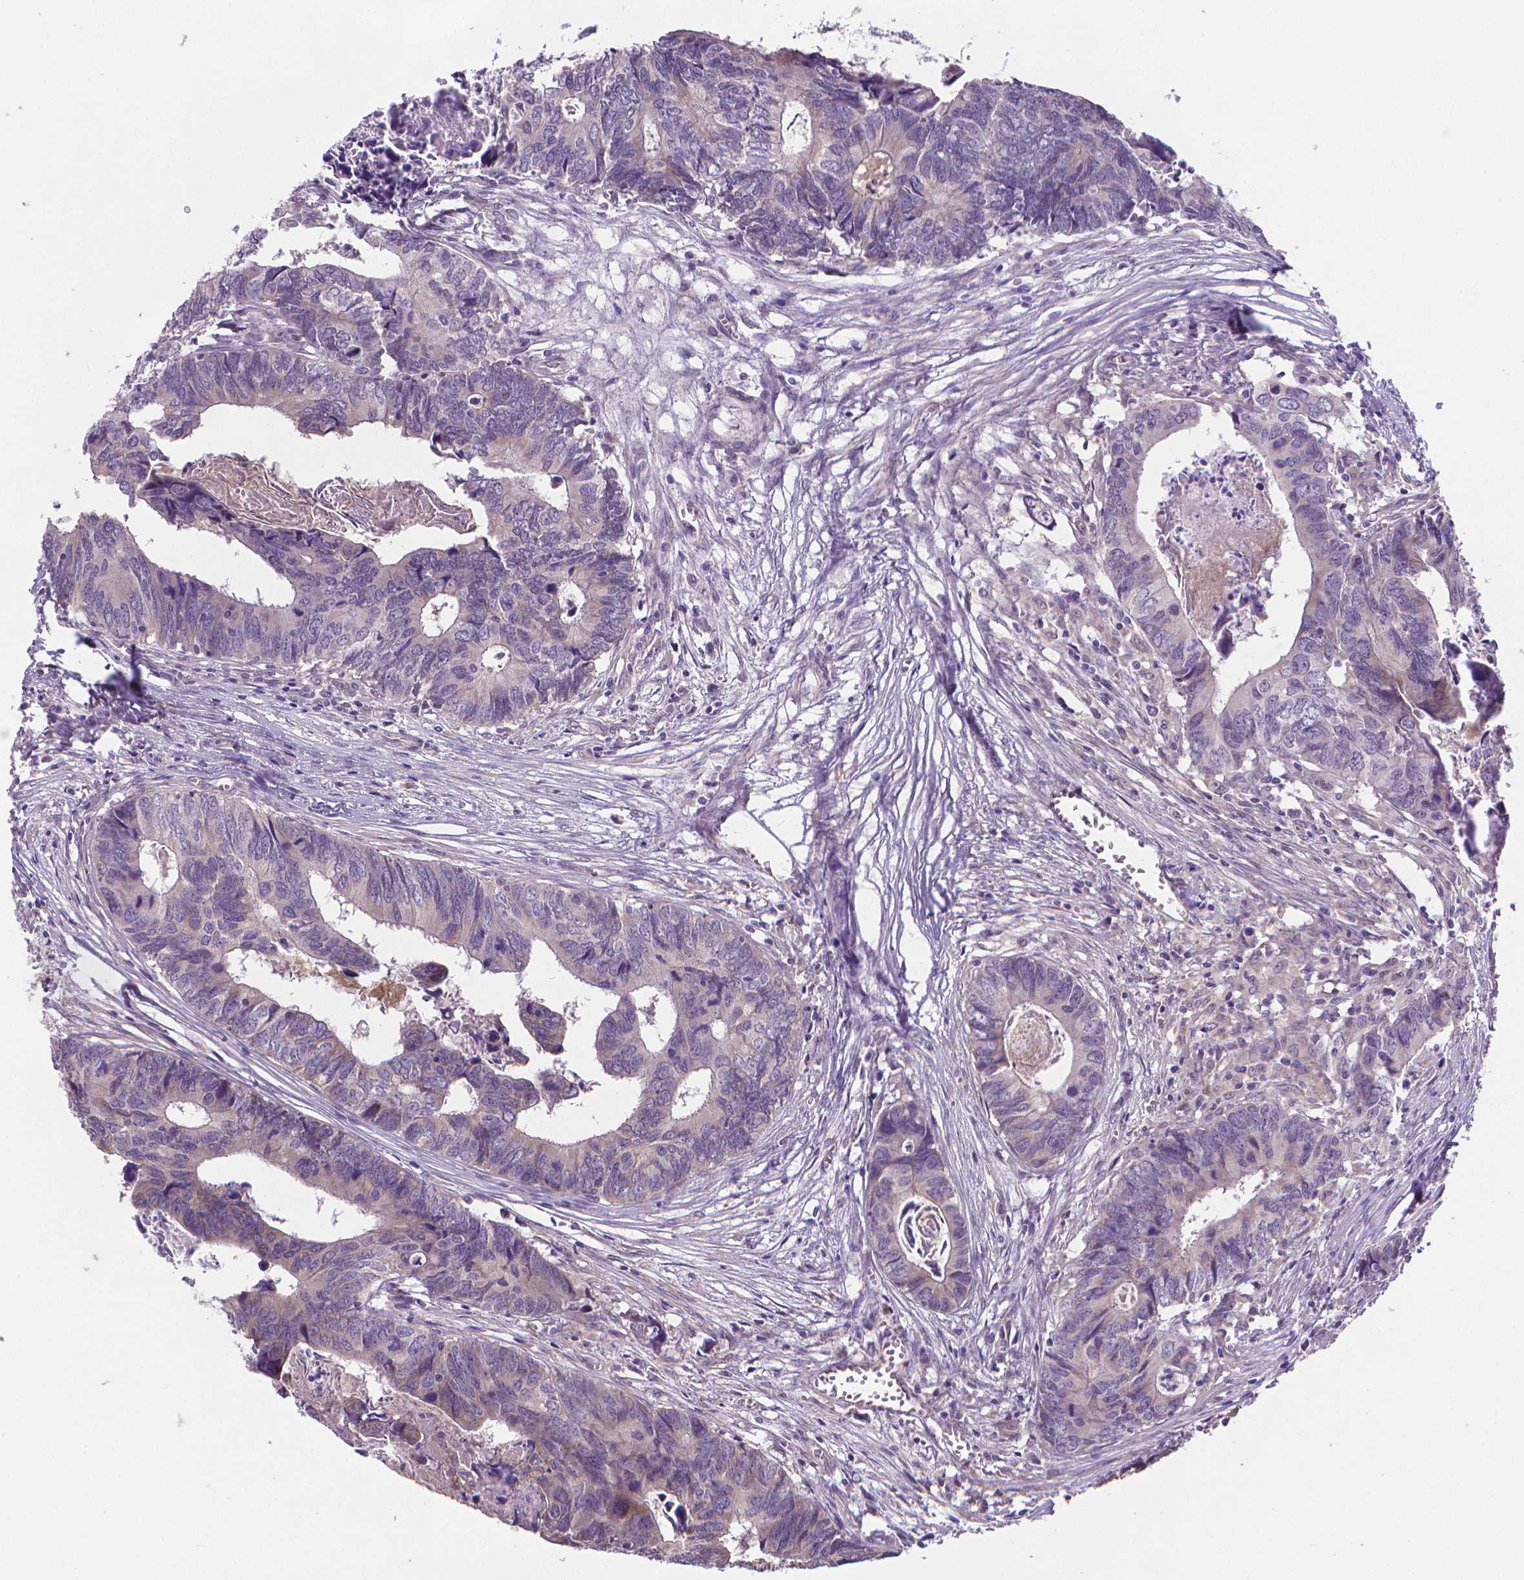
{"staining": {"intensity": "negative", "quantity": "none", "location": "none"}, "tissue": "colorectal cancer", "cell_type": "Tumor cells", "image_type": "cancer", "snomed": [{"axis": "morphology", "description": "Adenocarcinoma, NOS"}, {"axis": "topography", "description": "Colon"}], "caption": "Tumor cells show no significant protein positivity in colorectal adenocarcinoma.", "gene": "GPR63", "patient": {"sex": "female", "age": 82}}